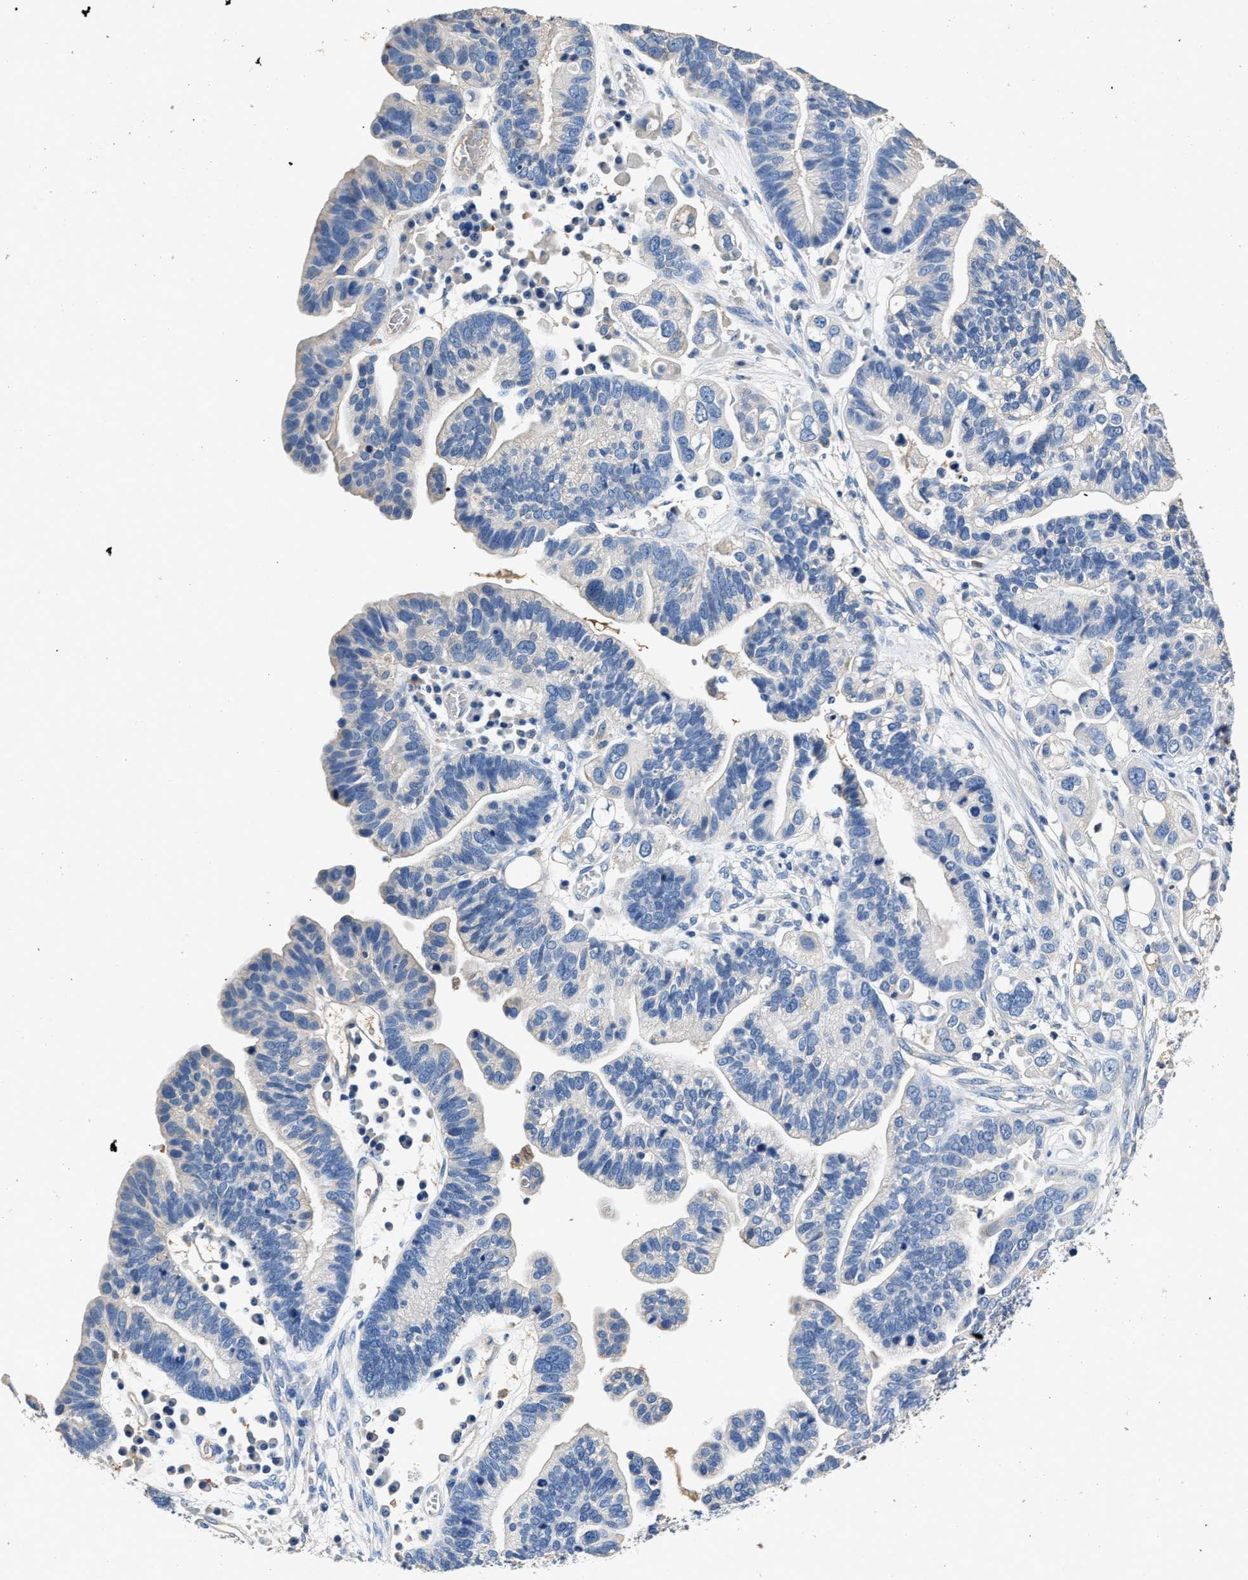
{"staining": {"intensity": "negative", "quantity": "none", "location": "none"}, "tissue": "ovarian cancer", "cell_type": "Tumor cells", "image_type": "cancer", "snomed": [{"axis": "morphology", "description": "Cystadenocarcinoma, serous, NOS"}, {"axis": "topography", "description": "Ovary"}], "caption": "Protein analysis of ovarian cancer demonstrates no significant expression in tumor cells.", "gene": "SLCO2B1", "patient": {"sex": "female", "age": 56}}